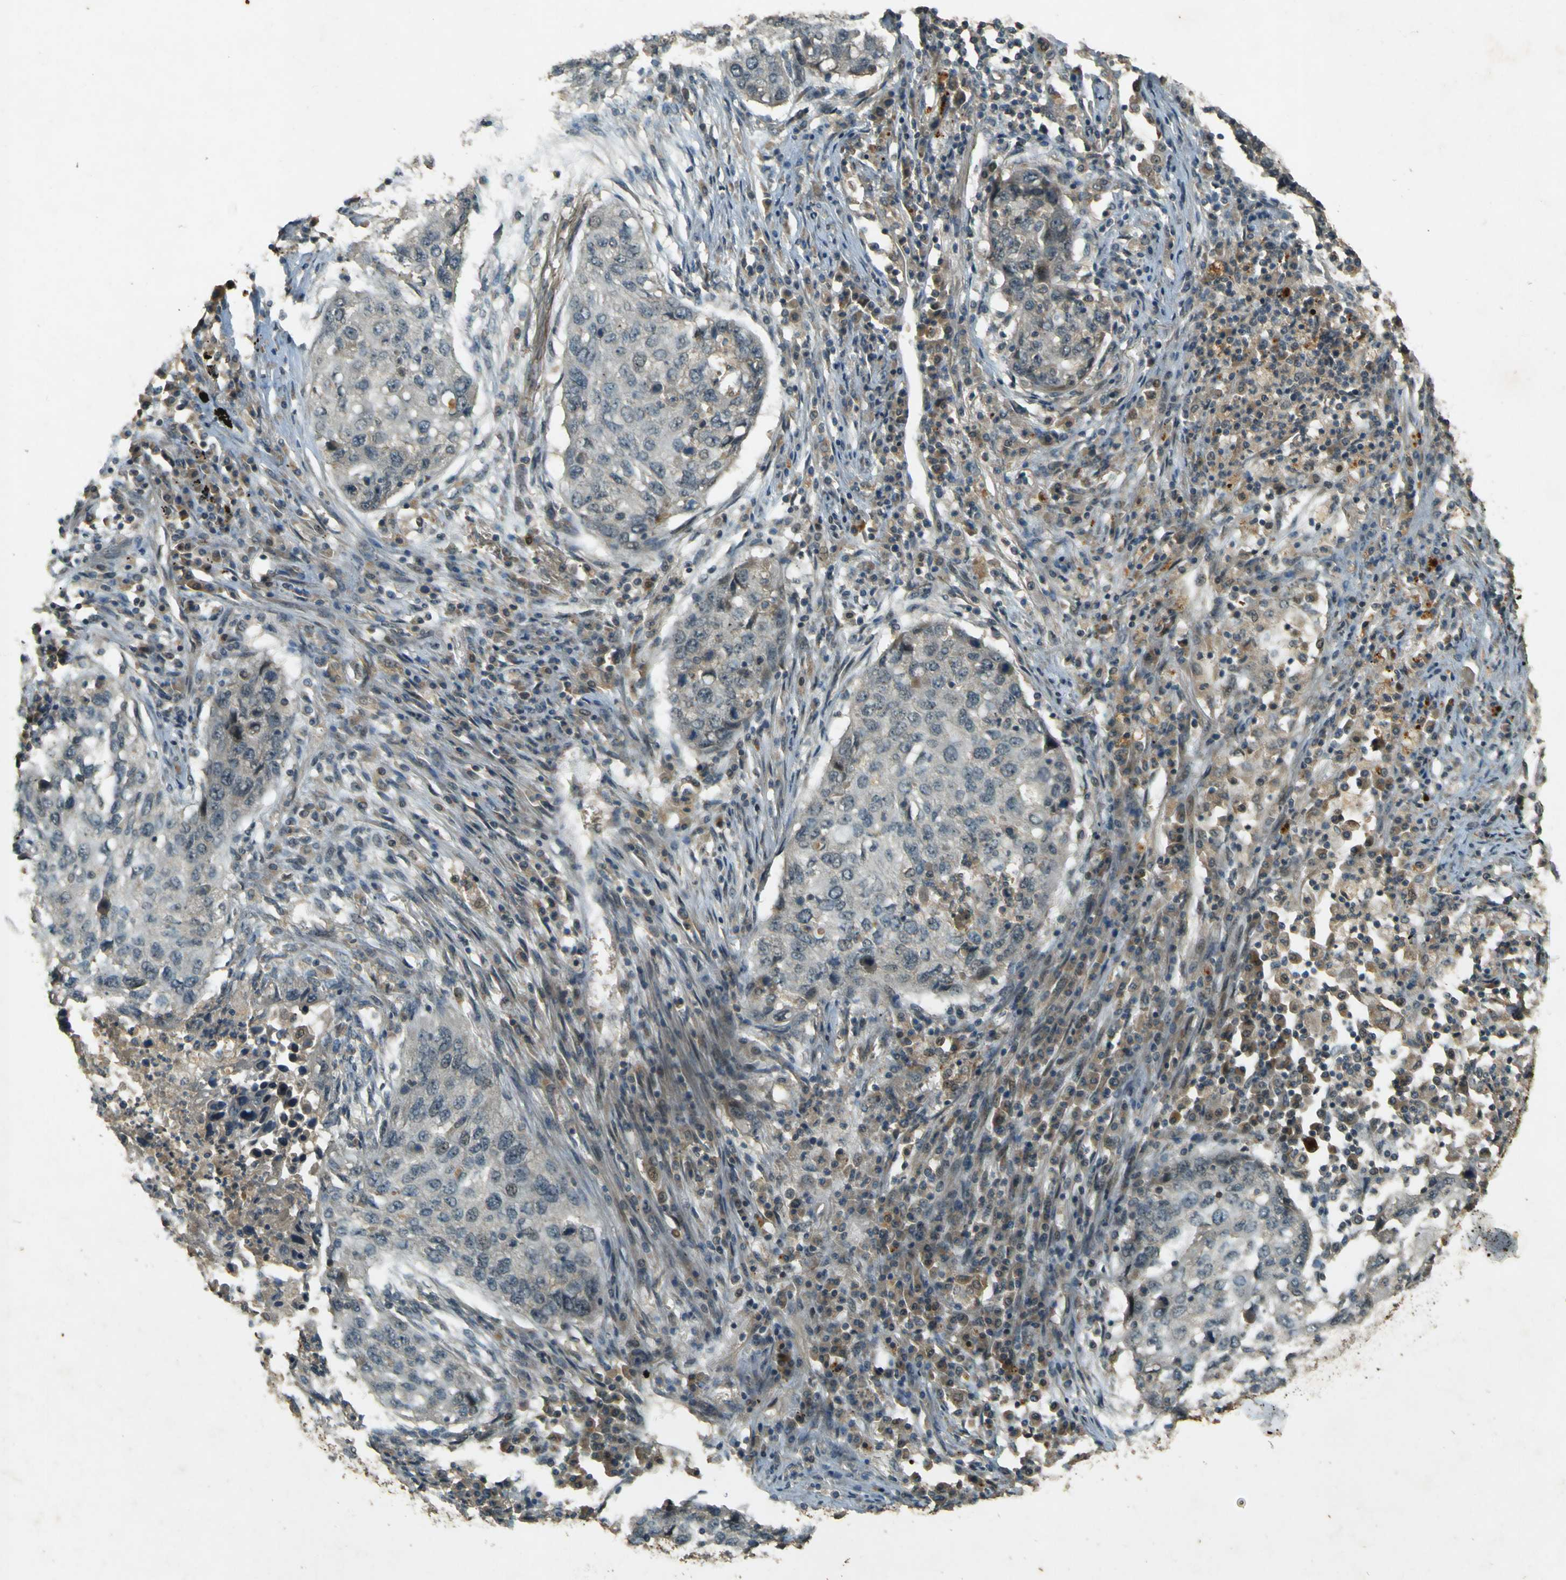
{"staining": {"intensity": "weak", "quantity": "25%-75%", "location": "cytoplasmic/membranous"}, "tissue": "lung cancer", "cell_type": "Tumor cells", "image_type": "cancer", "snomed": [{"axis": "morphology", "description": "Squamous cell carcinoma, NOS"}, {"axis": "topography", "description": "Lung"}], "caption": "Human squamous cell carcinoma (lung) stained with a protein marker shows weak staining in tumor cells.", "gene": "MPDZ", "patient": {"sex": "female", "age": 63}}